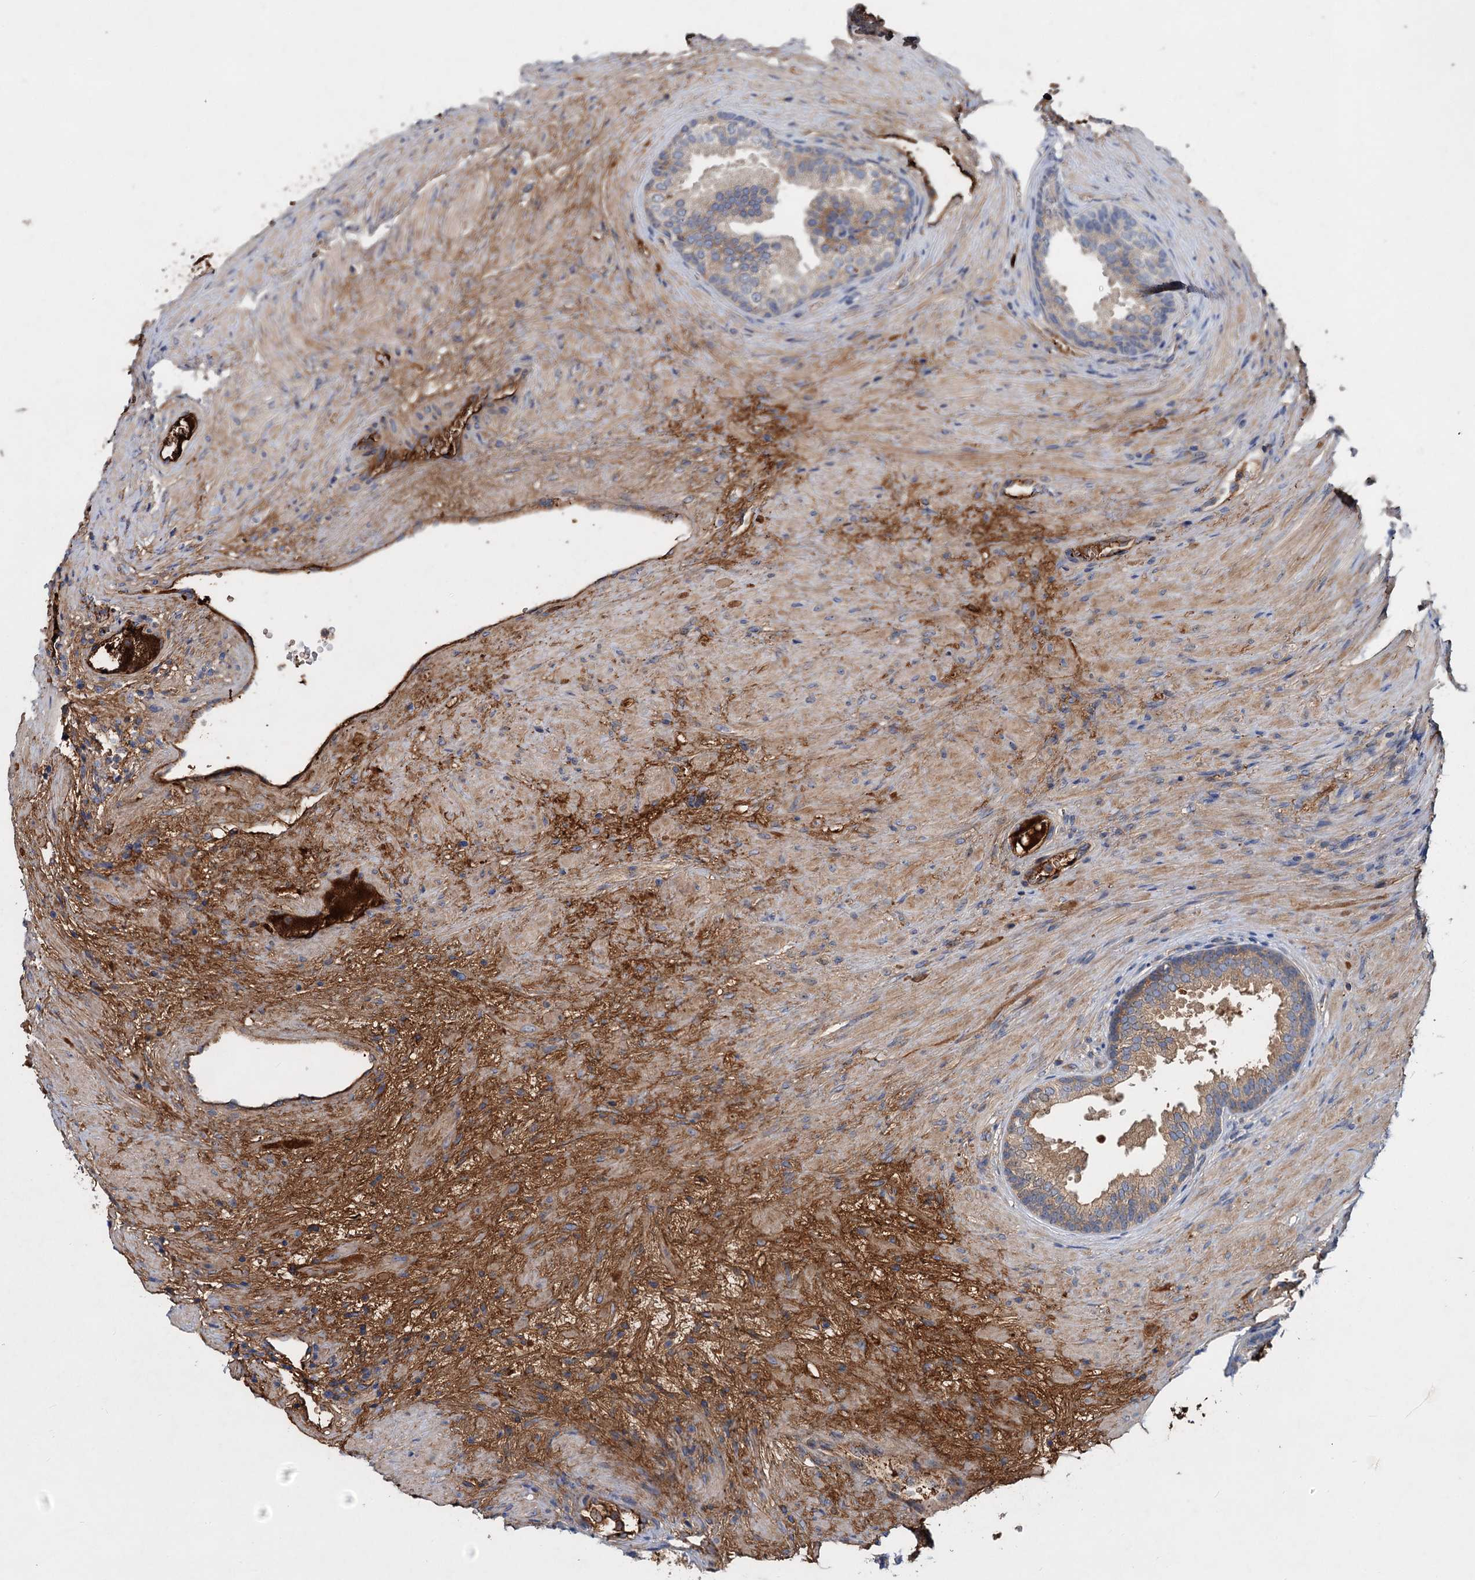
{"staining": {"intensity": "moderate", "quantity": "25%-75%", "location": "cytoplasmic/membranous,nuclear"}, "tissue": "prostate", "cell_type": "Glandular cells", "image_type": "normal", "snomed": [{"axis": "morphology", "description": "Normal tissue, NOS"}, {"axis": "topography", "description": "Prostate"}], "caption": "Immunohistochemistry (IHC) histopathology image of normal prostate stained for a protein (brown), which reveals medium levels of moderate cytoplasmic/membranous,nuclear expression in approximately 25%-75% of glandular cells.", "gene": "CHRD", "patient": {"sex": "male", "age": 76}}